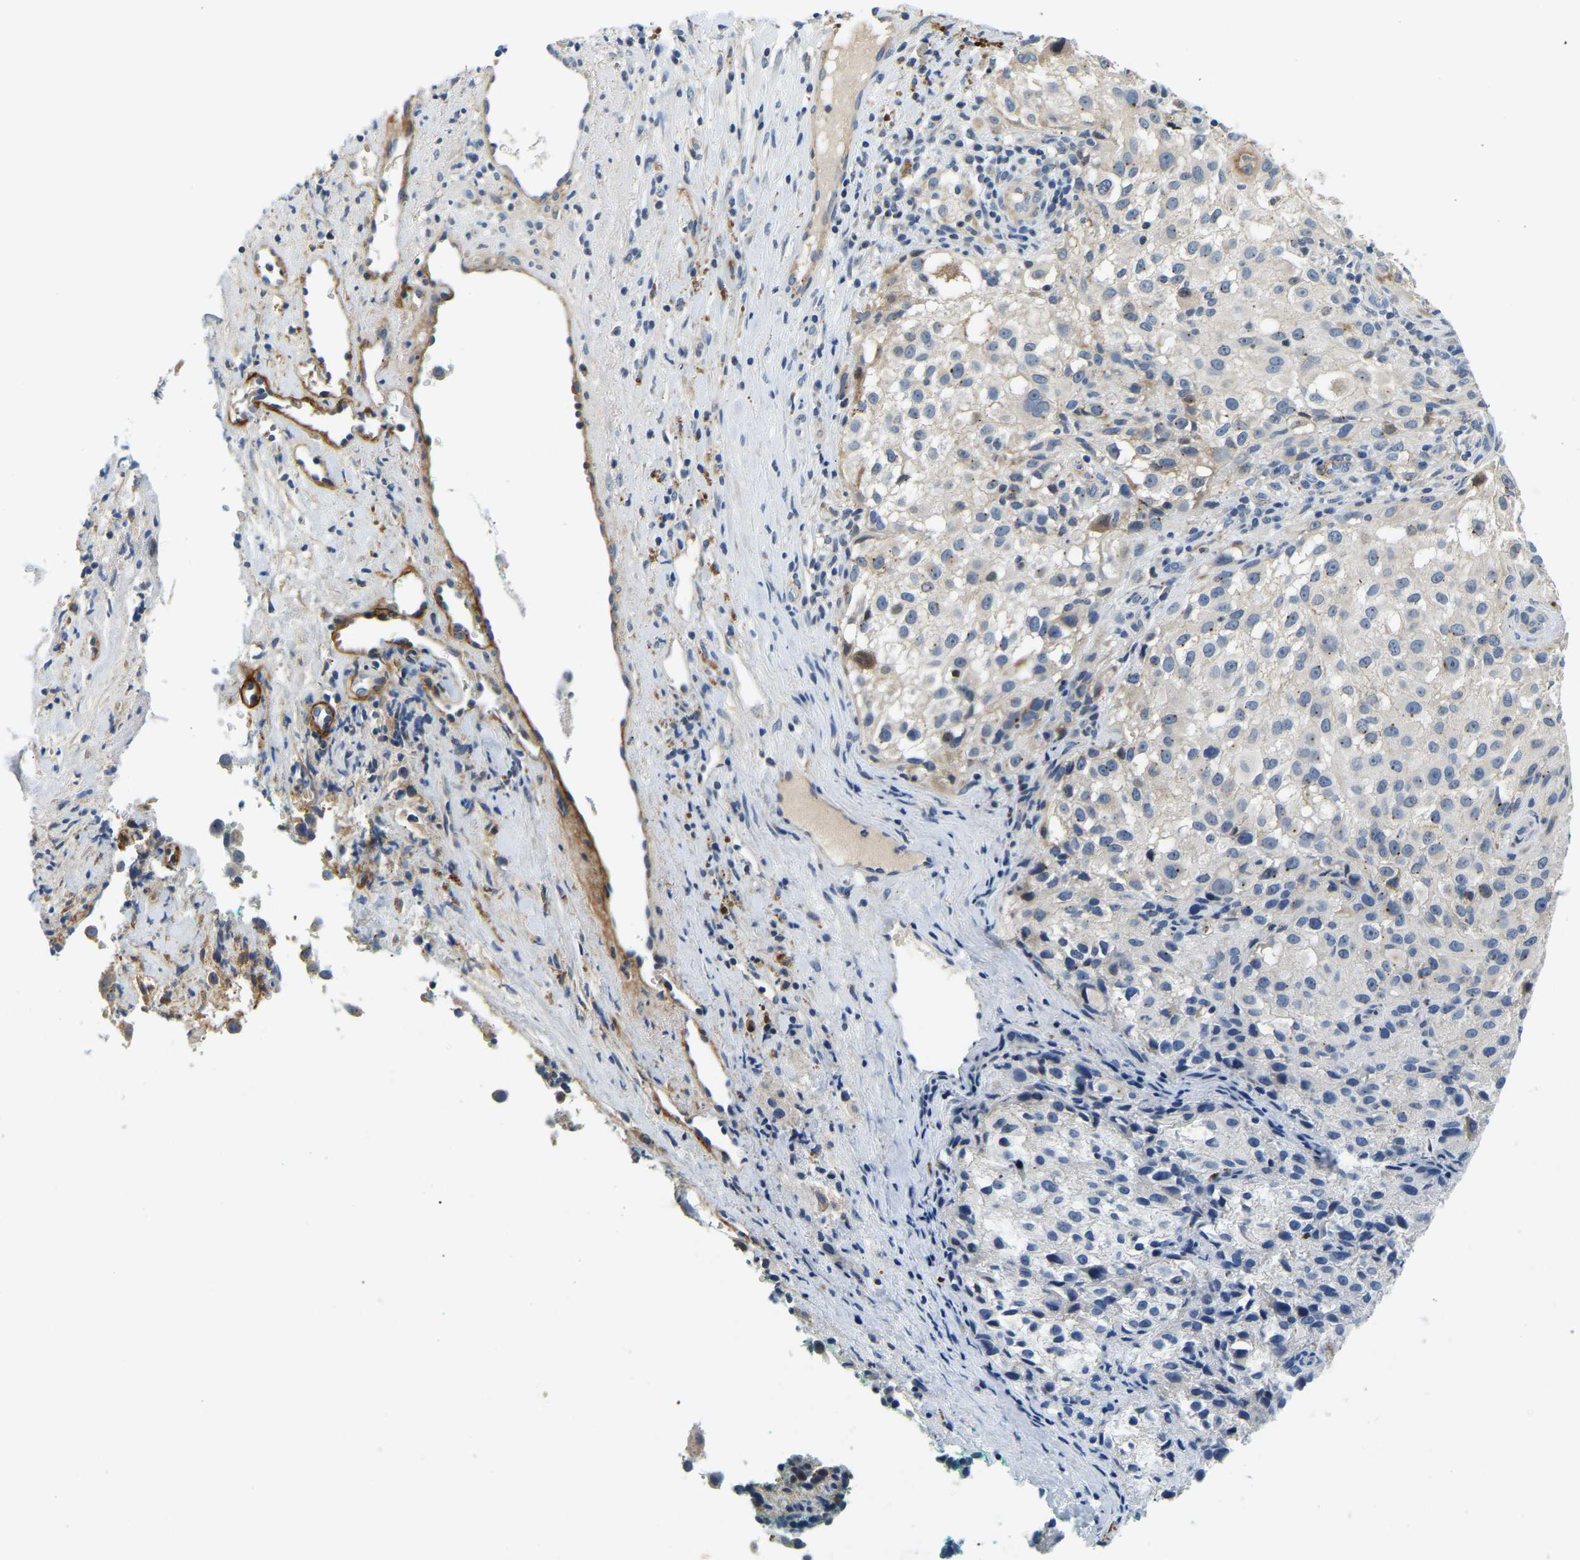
{"staining": {"intensity": "negative", "quantity": "none", "location": "none"}, "tissue": "melanoma", "cell_type": "Tumor cells", "image_type": "cancer", "snomed": [{"axis": "morphology", "description": "Necrosis, NOS"}, {"axis": "morphology", "description": "Malignant melanoma, NOS"}, {"axis": "topography", "description": "Skin"}], "caption": "This is an immunohistochemistry image of melanoma. There is no staining in tumor cells.", "gene": "LIAS", "patient": {"sex": "female", "age": 87}}